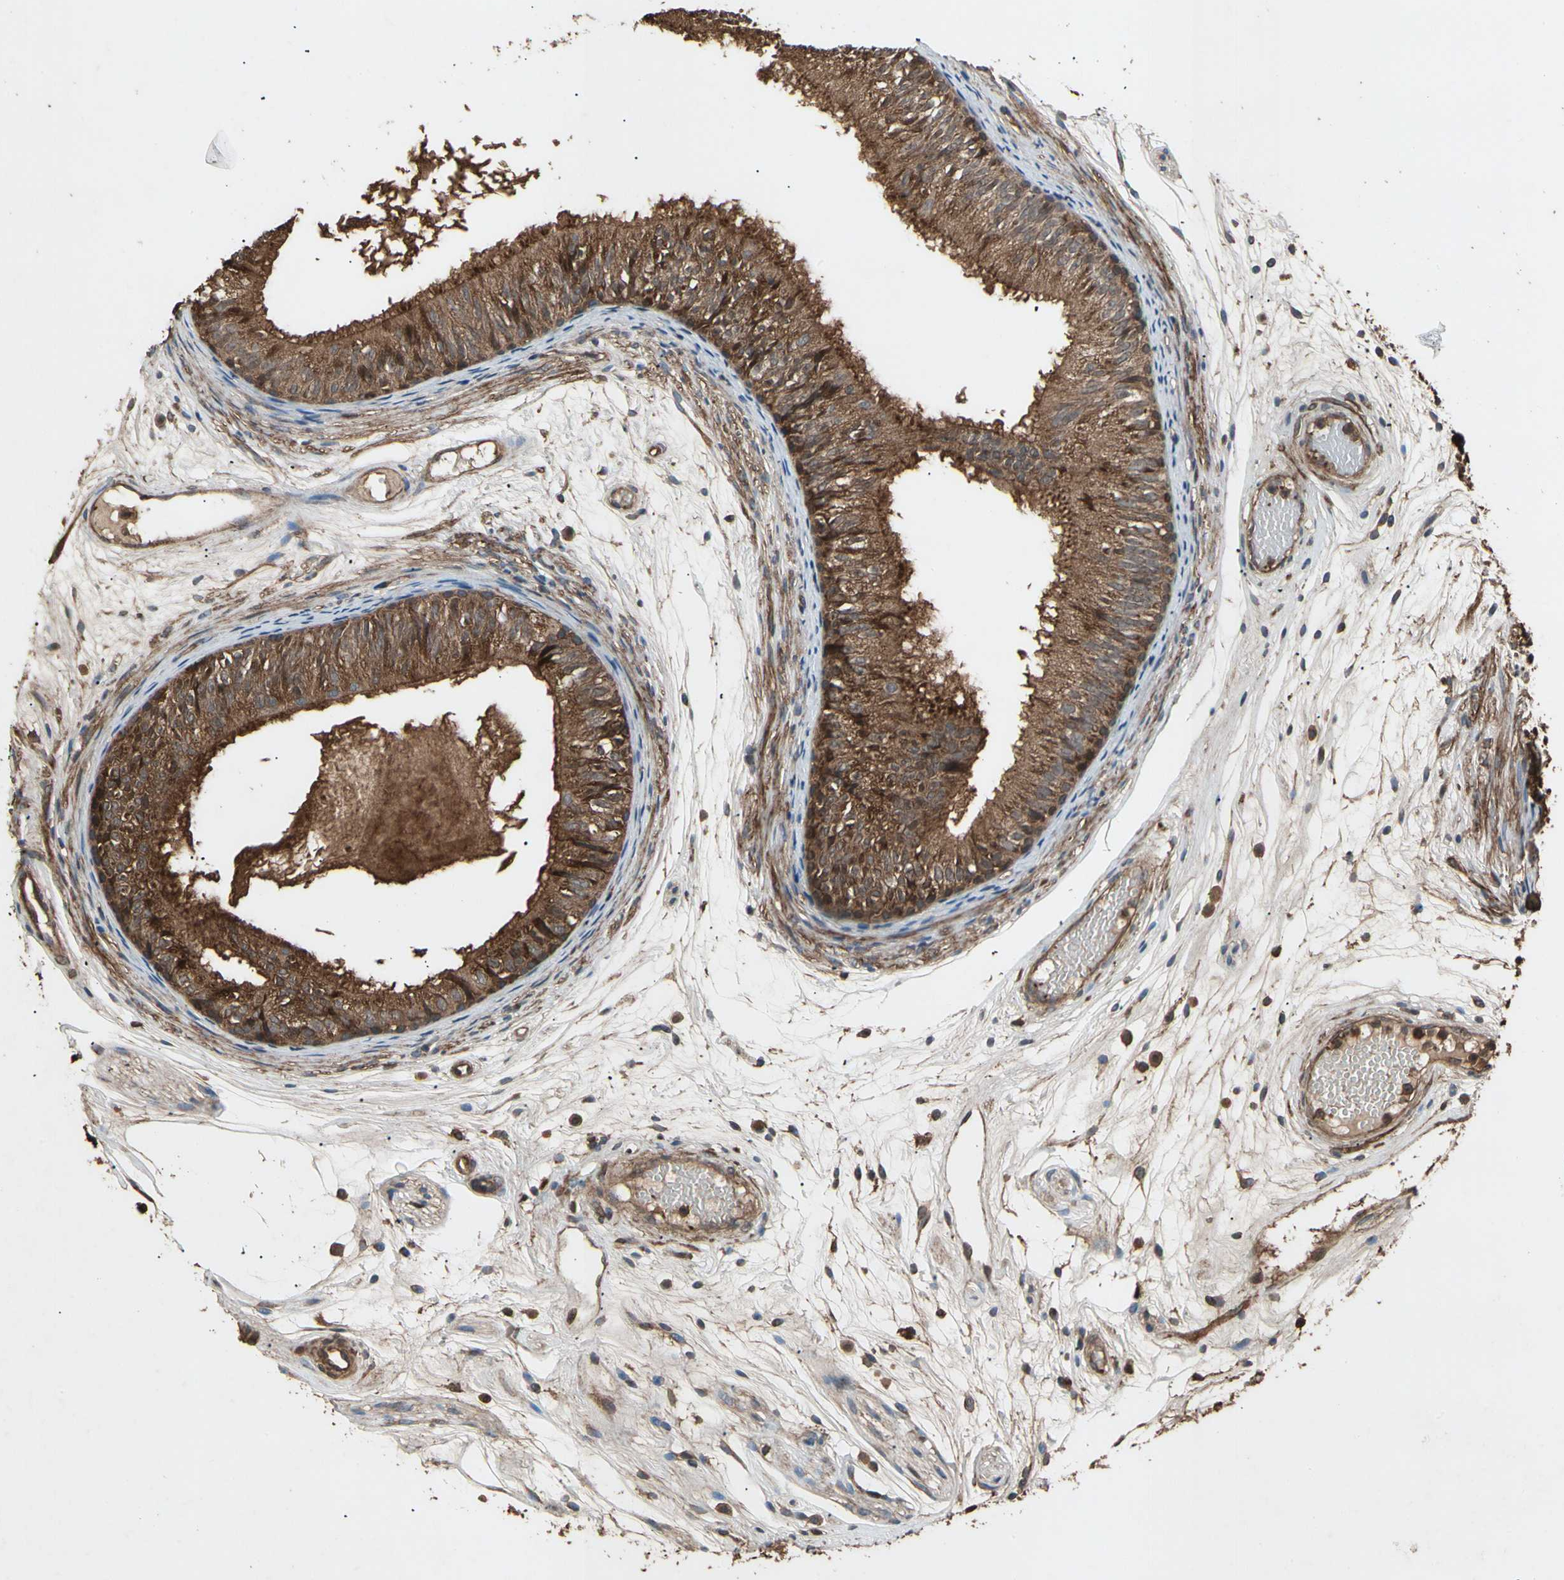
{"staining": {"intensity": "strong", "quantity": ">75%", "location": "cytoplasmic/membranous"}, "tissue": "epididymis", "cell_type": "Glandular cells", "image_type": "normal", "snomed": [{"axis": "morphology", "description": "Normal tissue, NOS"}, {"axis": "morphology", "description": "Atrophy, NOS"}, {"axis": "topography", "description": "Testis"}, {"axis": "topography", "description": "Epididymis"}], "caption": "Glandular cells show strong cytoplasmic/membranous staining in about >75% of cells in normal epididymis. The staining was performed using DAB (3,3'-diaminobenzidine), with brown indicating positive protein expression. Nuclei are stained blue with hematoxylin.", "gene": "AGBL2", "patient": {"sex": "male", "age": 18}}